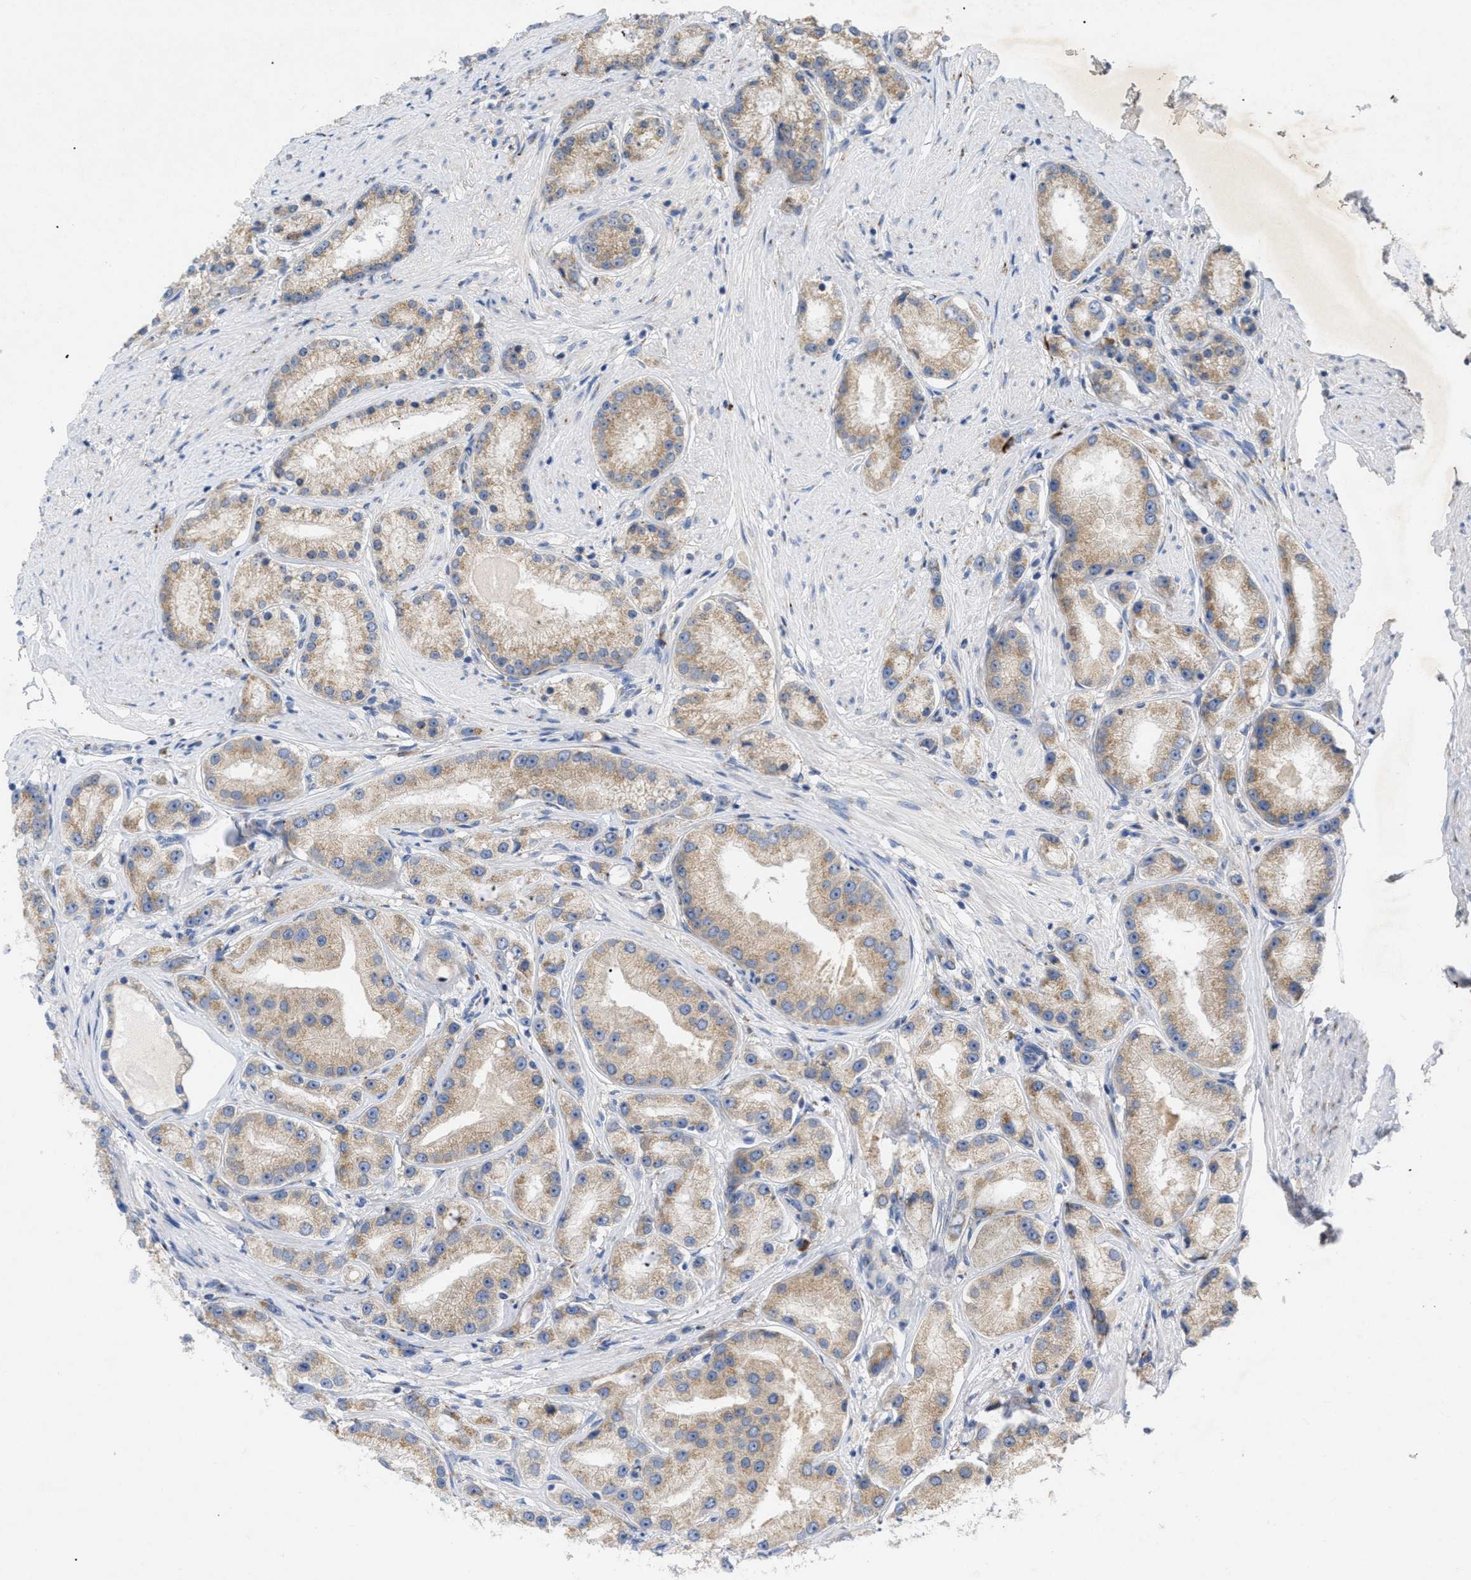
{"staining": {"intensity": "moderate", "quantity": ">75%", "location": "cytoplasmic/membranous"}, "tissue": "prostate cancer", "cell_type": "Tumor cells", "image_type": "cancer", "snomed": [{"axis": "morphology", "description": "Adenocarcinoma, Low grade"}, {"axis": "topography", "description": "Prostate"}], "caption": "IHC of human prostate adenocarcinoma (low-grade) reveals medium levels of moderate cytoplasmic/membranous positivity in about >75% of tumor cells.", "gene": "SLC50A1", "patient": {"sex": "male", "age": 63}}